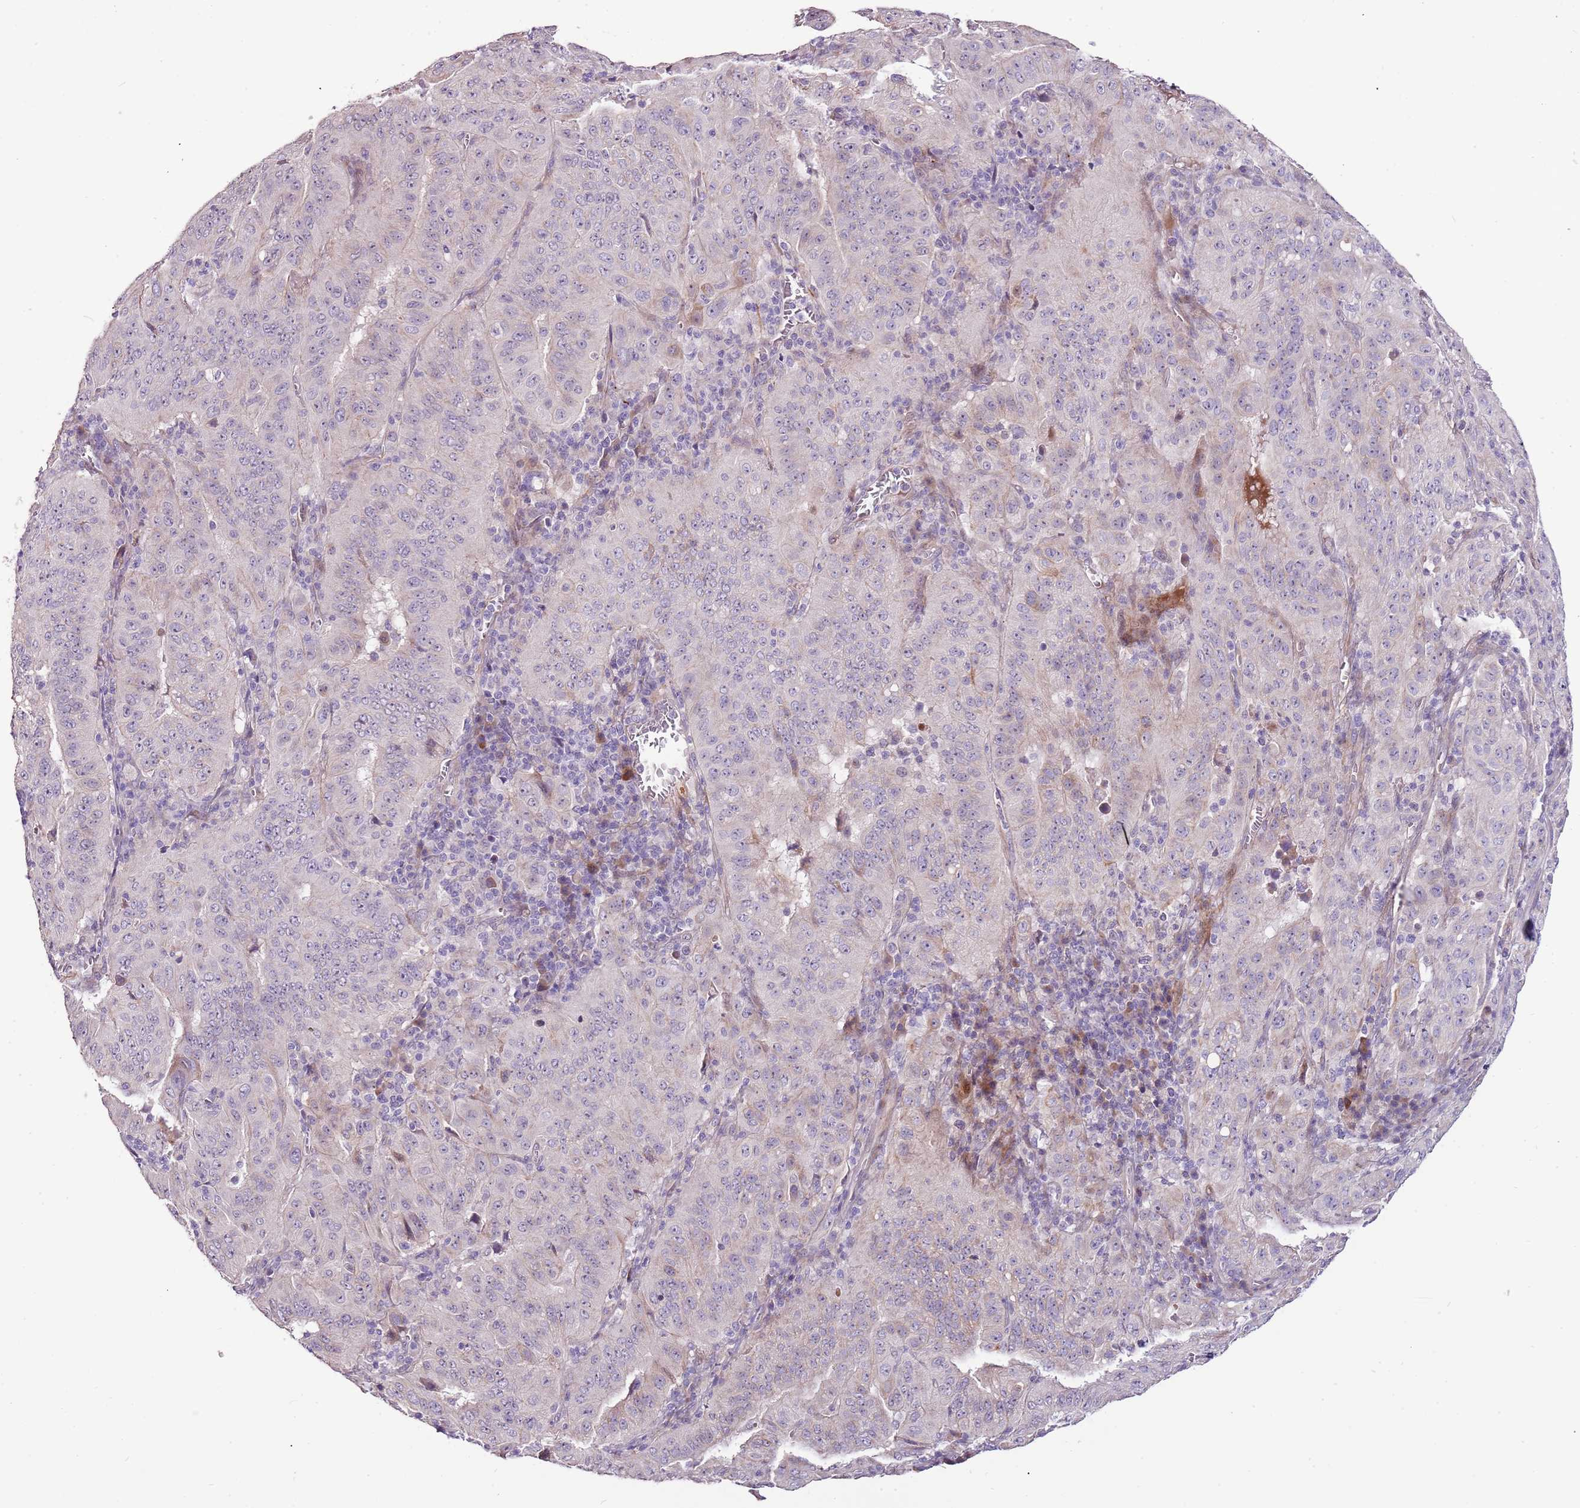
{"staining": {"intensity": "negative", "quantity": "none", "location": "none"}, "tissue": "pancreatic cancer", "cell_type": "Tumor cells", "image_type": "cancer", "snomed": [{"axis": "morphology", "description": "Adenocarcinoma, NOS"}, {"axis": "topography", "description": "Pancreas"}], "caption": "This photomicrograph is of pancreatic adenocarcinoma stained with immunohistochemistry to label a protein in brown with the nuclei are counter-stained blue. There is no positivity in tumor cells. (Immunohistochemistry, brightfield microscopy, high magnification).", "gene": "NKX2-3", "patient": {"sex": "male", "age": 63}}